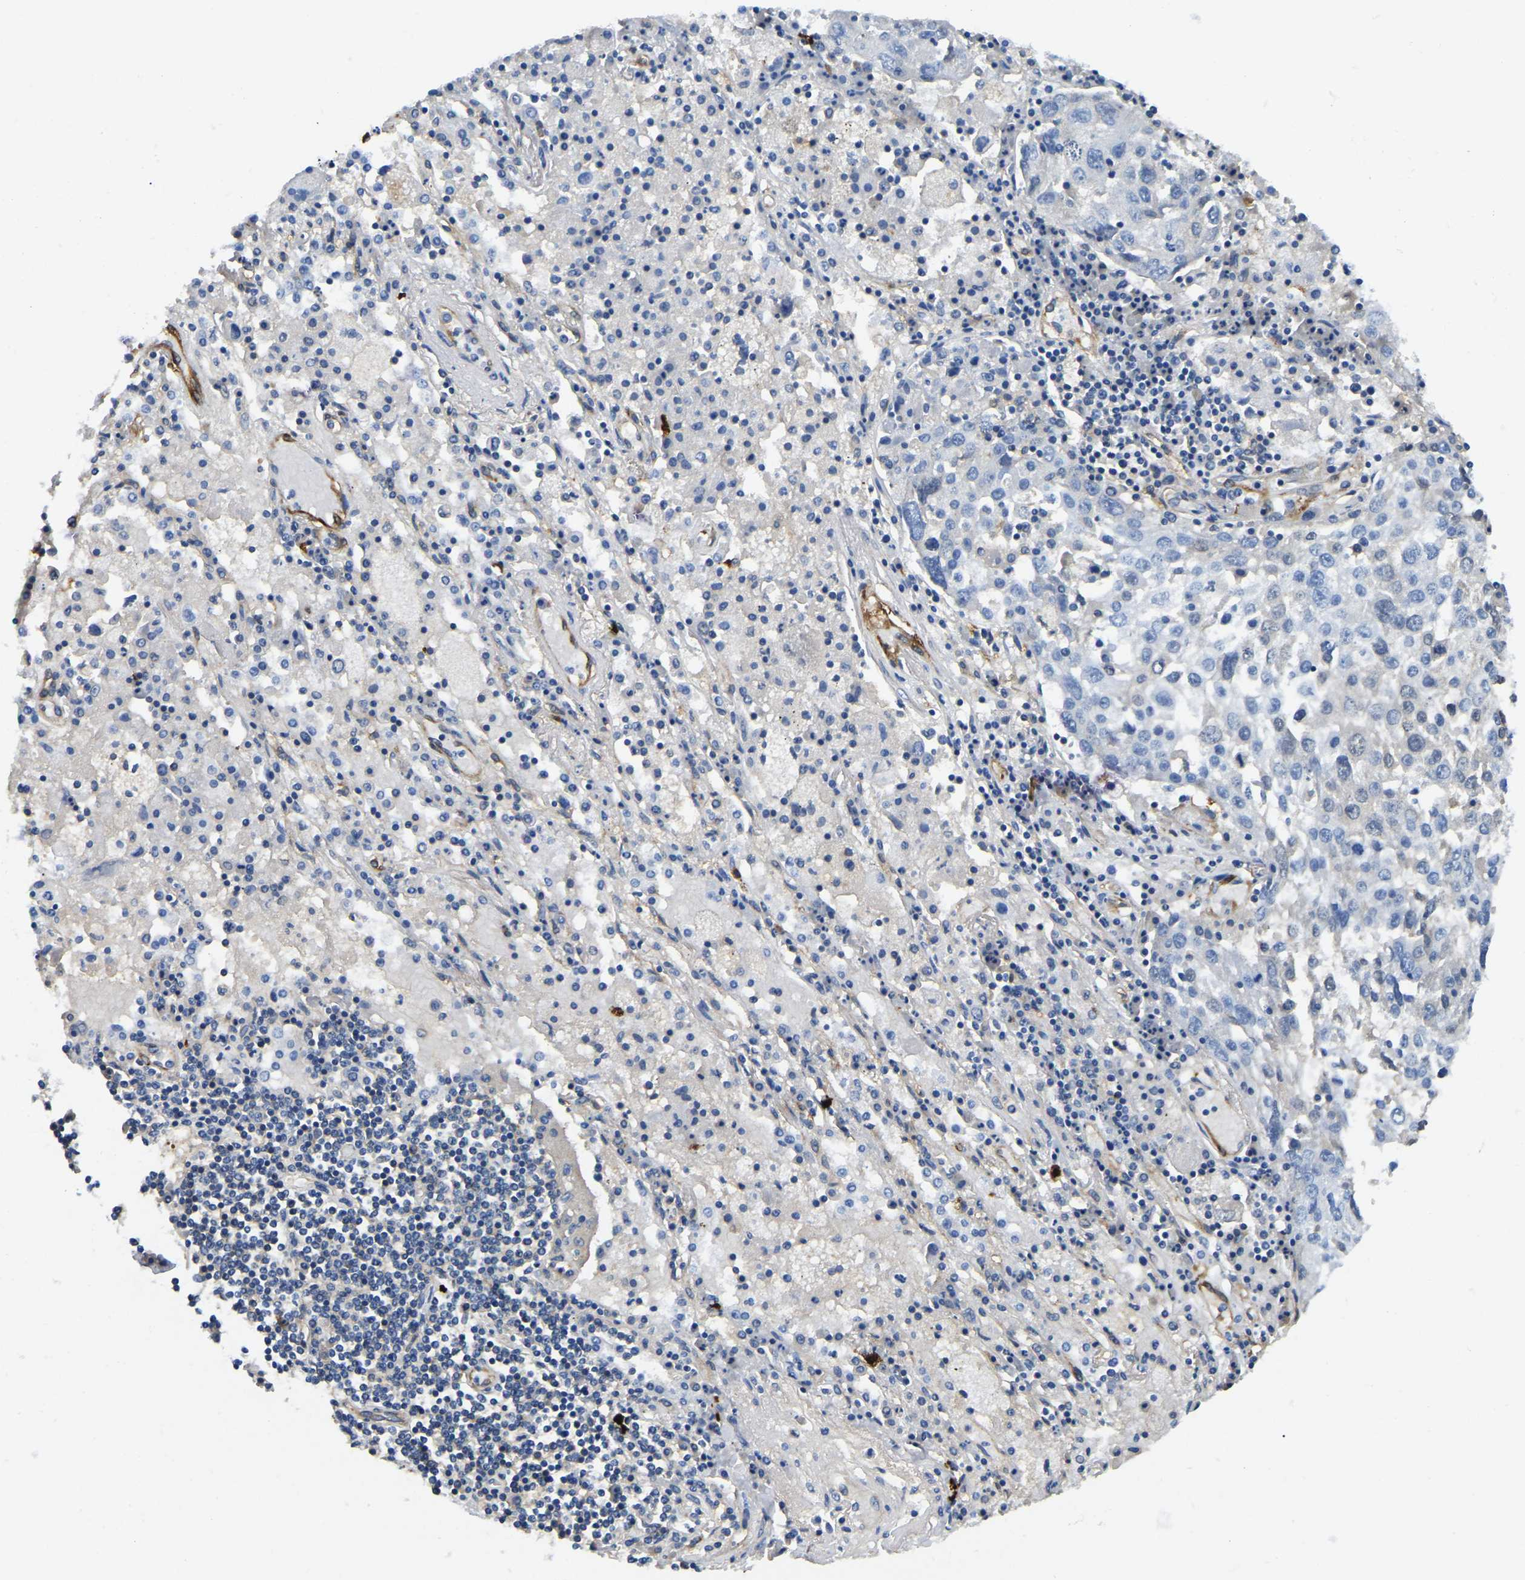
{"staining": {"intensity": "negative", "quantity": "none", "location": "none"}, "tissue": "lung cancer", "cell_type": "Tumor cells", "image_type": "cancer", "snomed": [{"axis": "morphology", "description": "Squamous cell carcinoma, NOS"}, {"axis": "topography", "description": "Lung"}], "caption": "Immunohistochemical staining of human lung cancer shows no significant expression in tumor cells.", "gene": "DUSP8", "patient": {"sex": "male", "age": 65}}